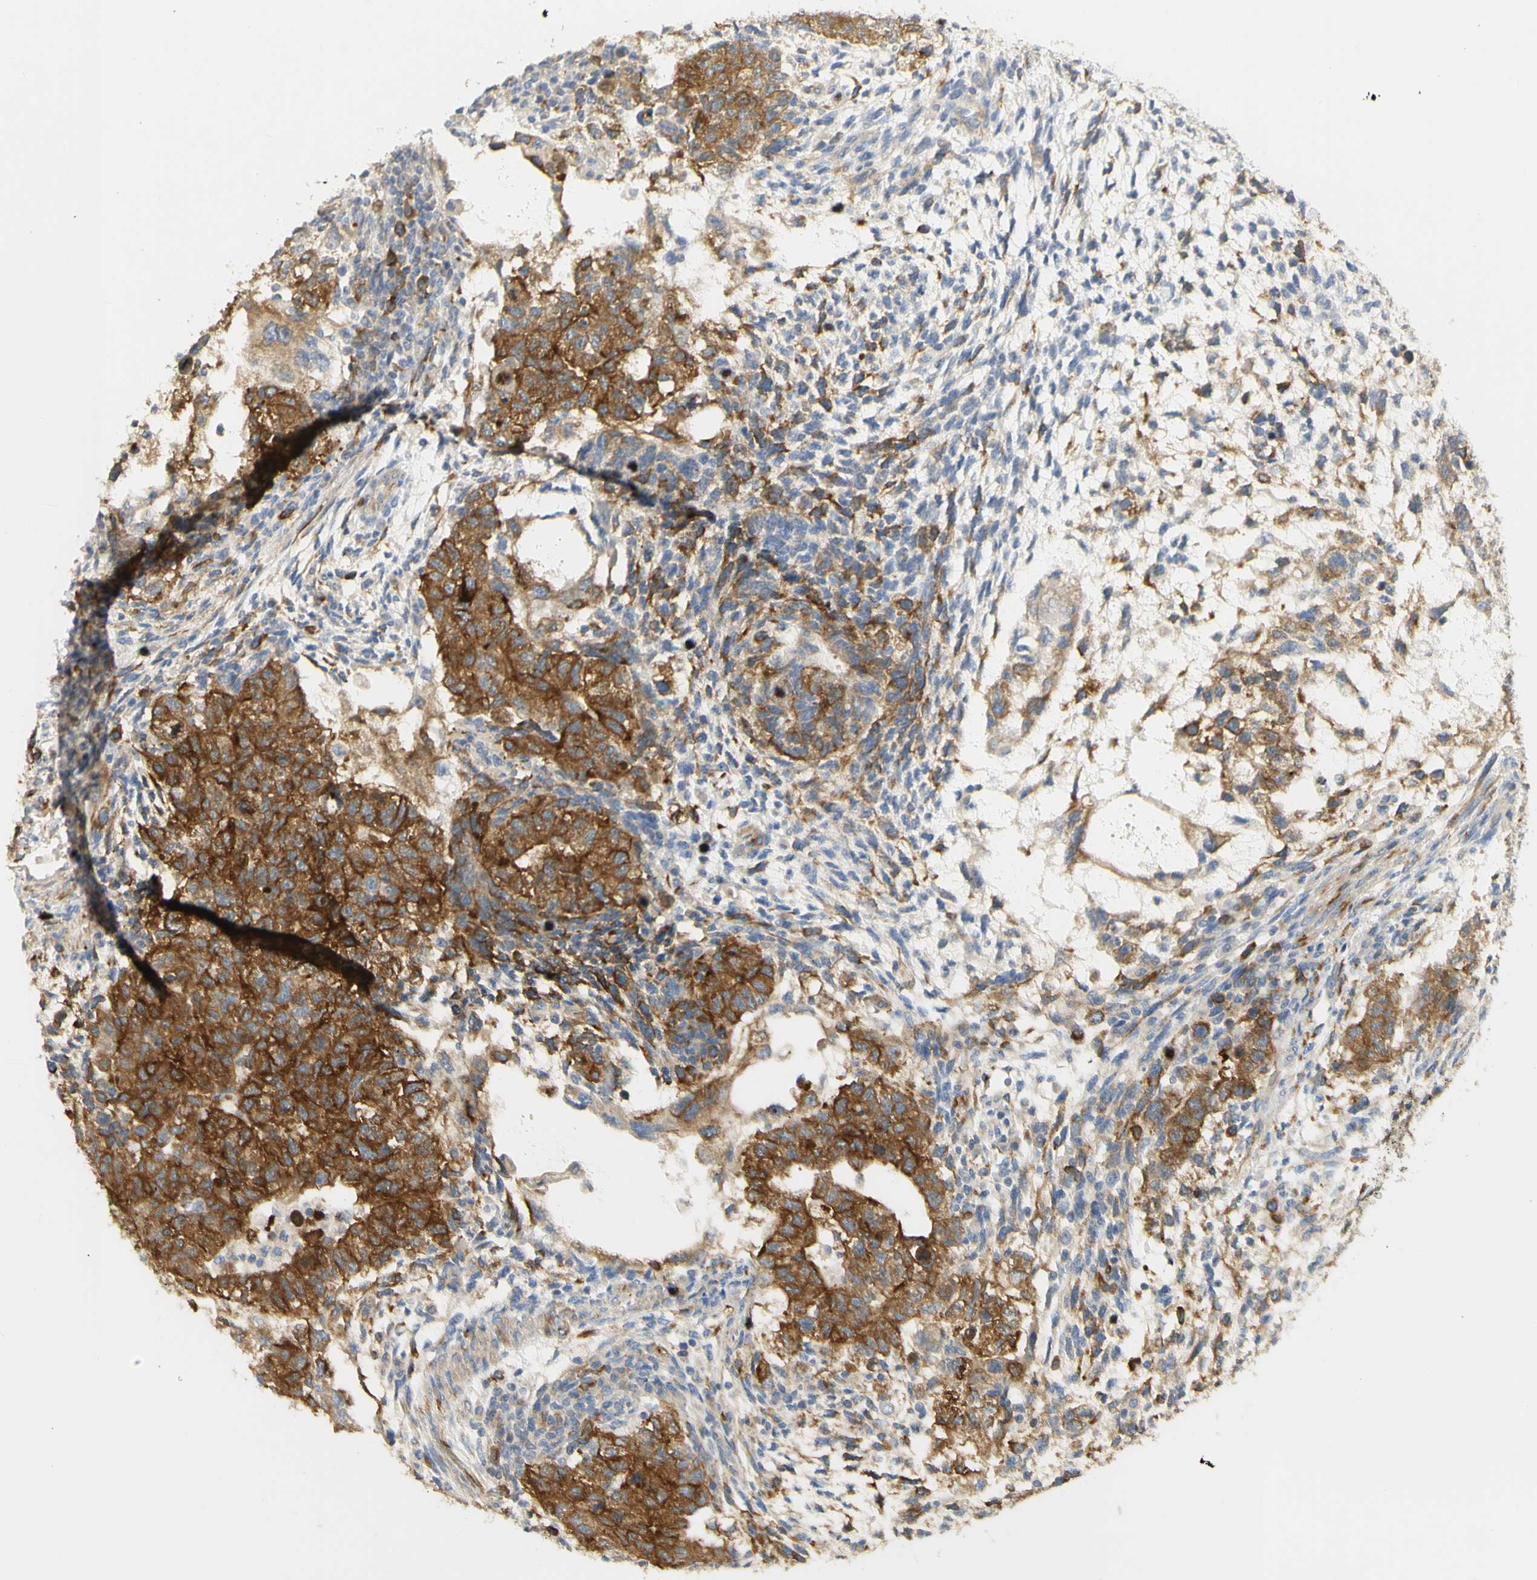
{"staining": {"intensity": "strong", "quantity": ">75%", "location": "cytoplasmic/membranous"}, "tissue": "testis cancer", "cell_type": "Tumor cells", "image_type": "cancer", "snomed": [{"axis": "morphology", "description": "Normal tissue, NOS"}, {"axis": "morphology", "description": "Carcinoma, Embryonal, NOS"}, {"axis": "topography", "description": "Testis"}], "caption": "This is an image of immunohistochemistry staining of embryonal carcinoma (testis), which shows strong expression in the cytoplasmic/membranous of tumor cells.", "gene": "KIF11", "patient": {"sex": "male", "age": 36}}